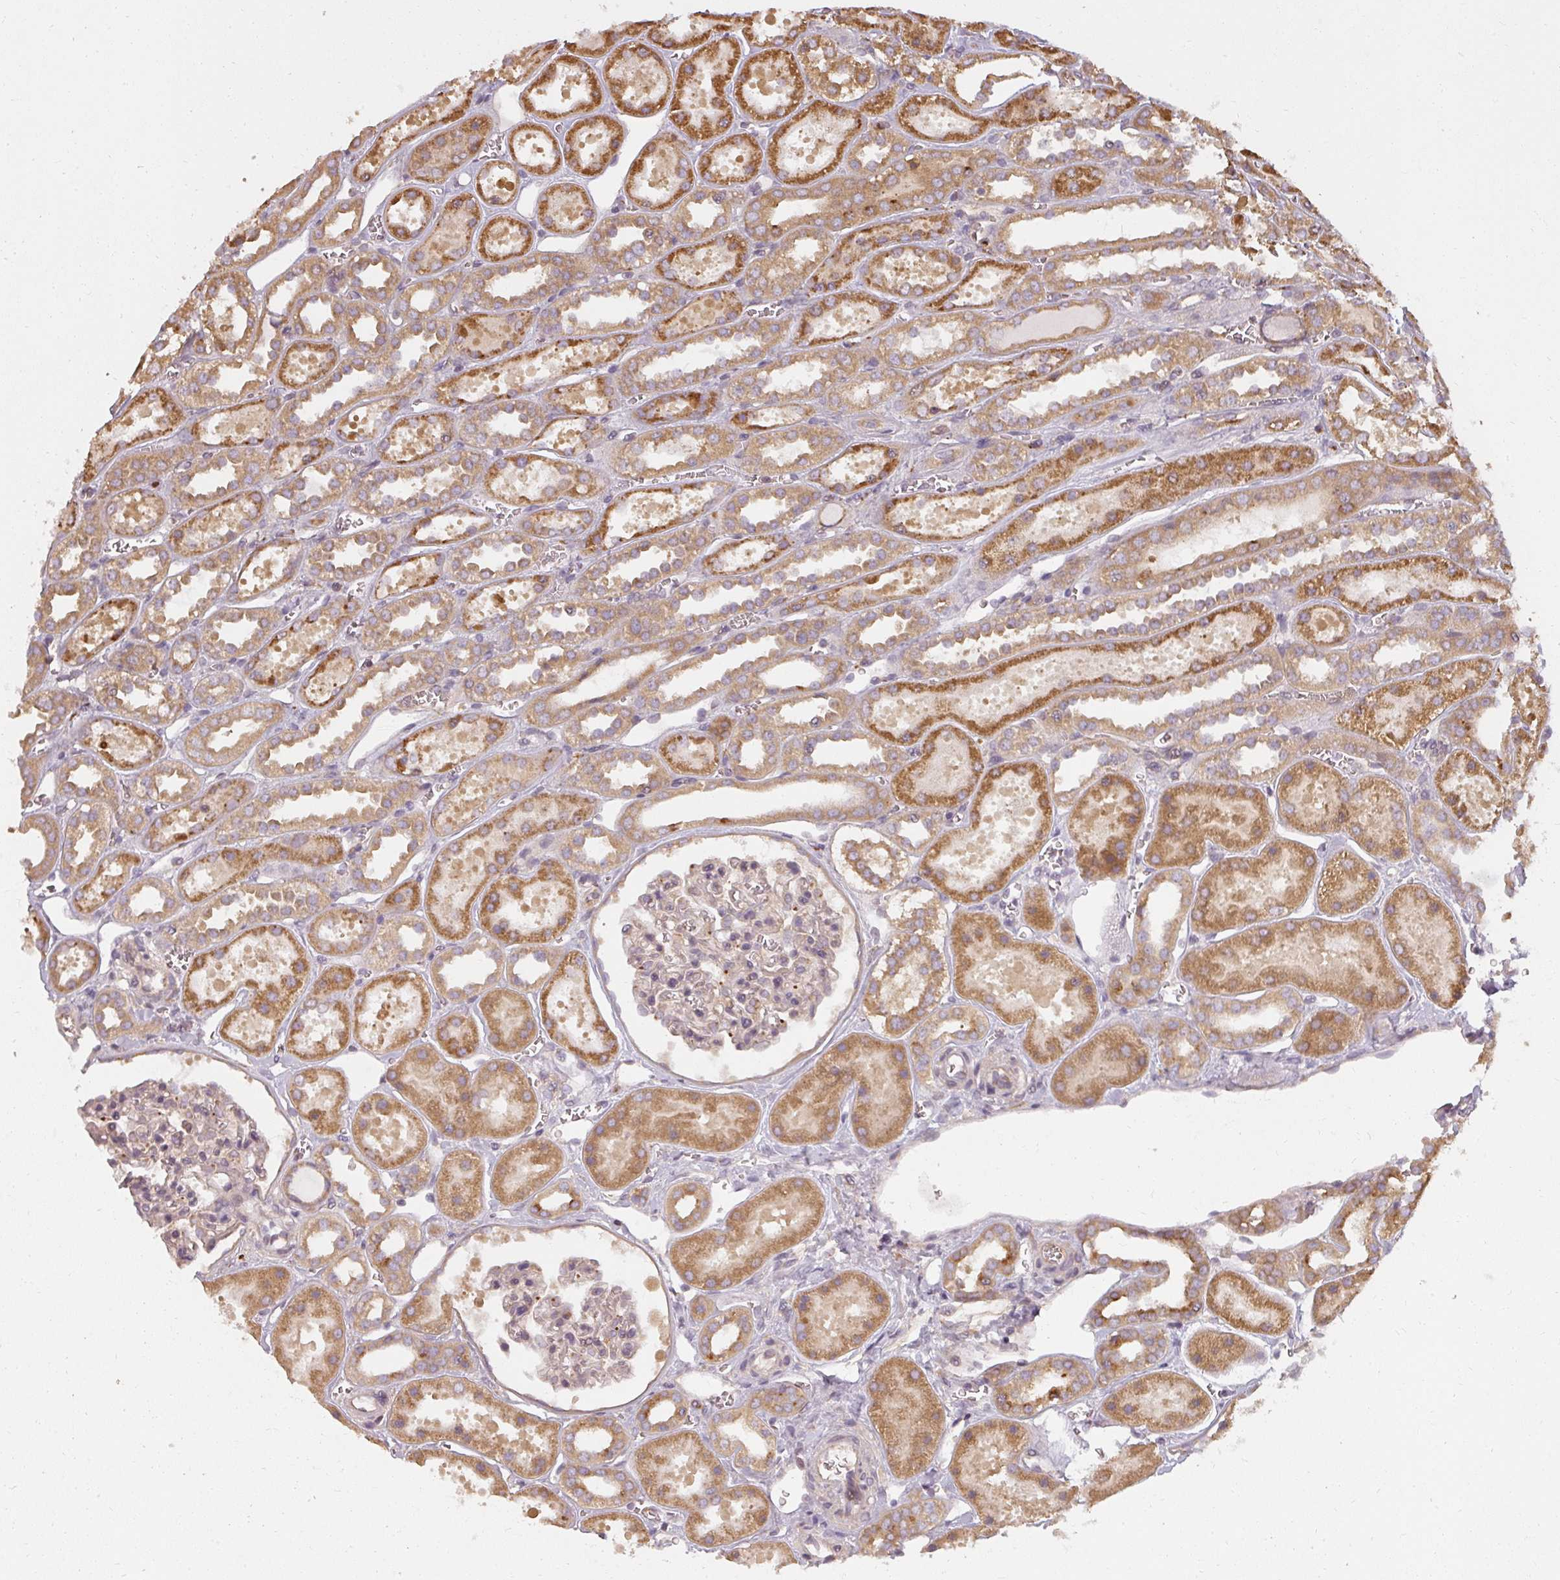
{"staining": {"intensity": "weak", "quantity": "<25%", "location": "cytoplasmic/membranous"}, "tissue": "kidney", "cell_type": "Cells in glomeruli", "image_type": "normal", "snomed": [{"axis": "morphology", "description": "Normal tissue, NOS"}, {"axis": "topography", "description": "Kidney"}], "caption": "IHC micrograph of benign kidney: human kidney stained with DAB reveals no significant protein positivity in cells in glomeruli.", "gene": "RPL24", "patient": {"sex": "female", "age": 41}}